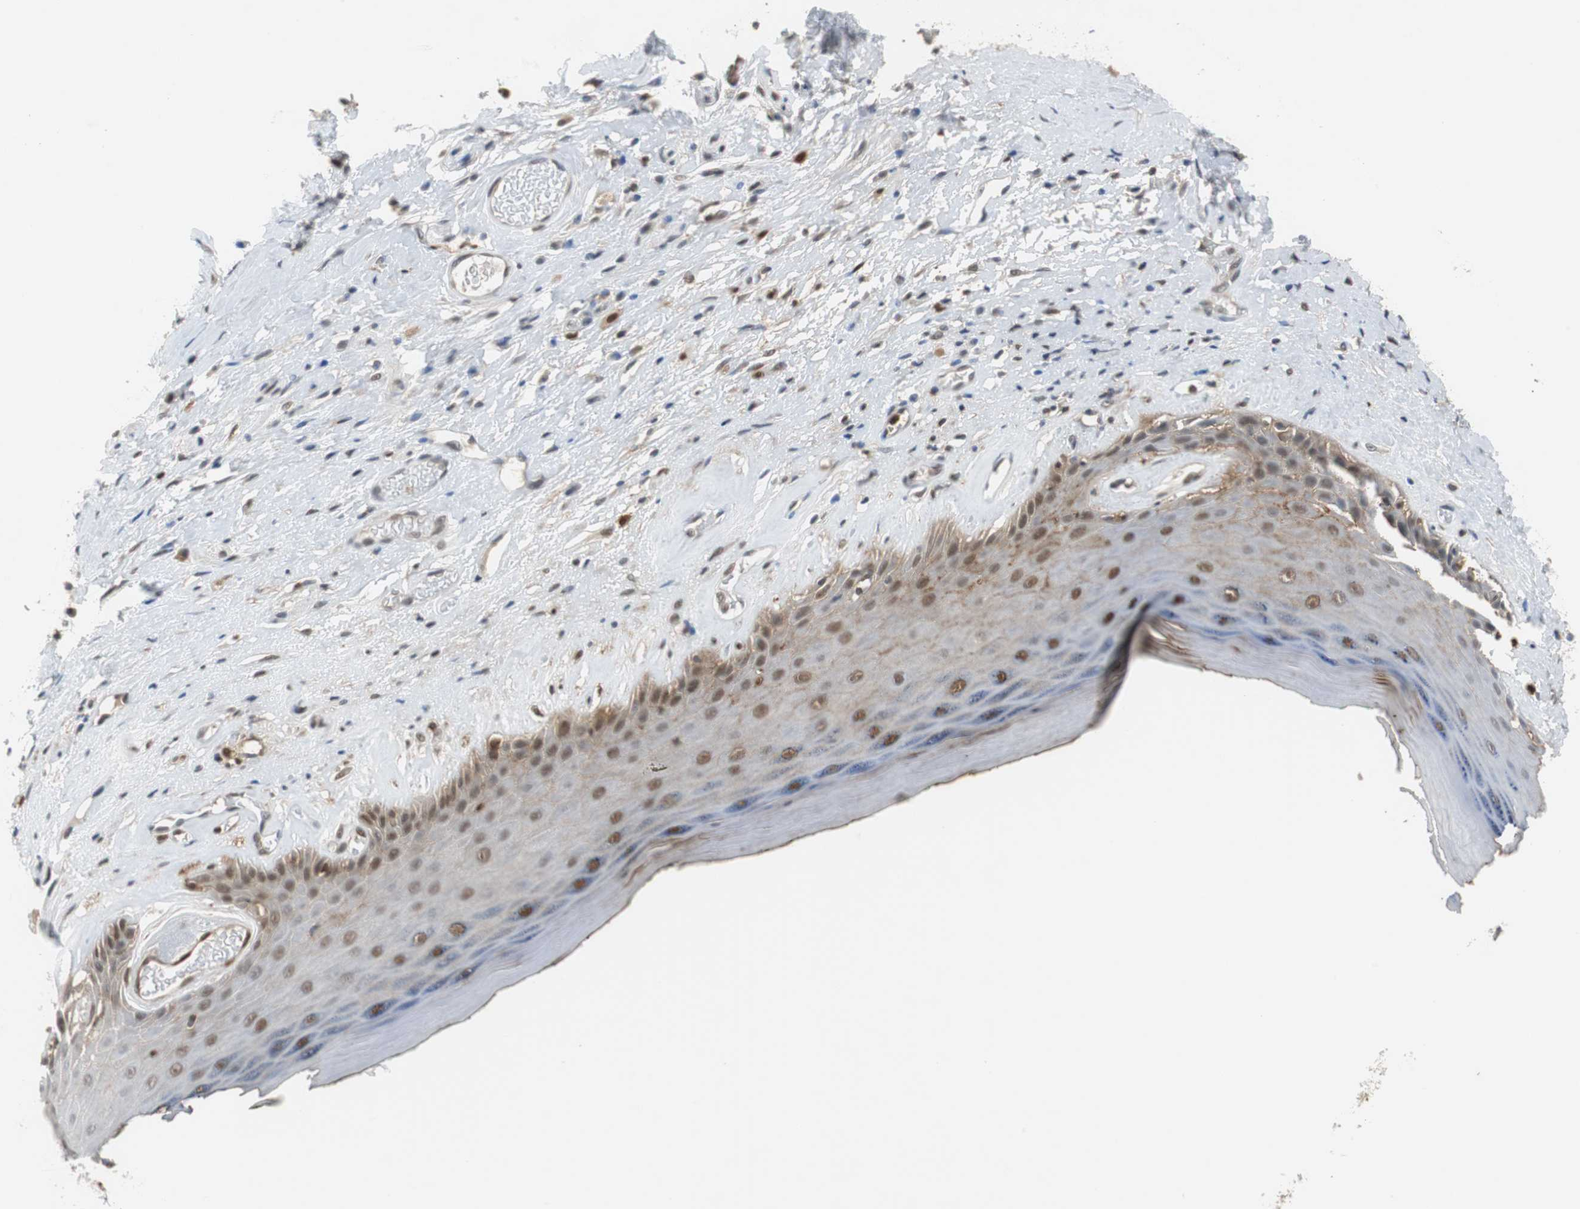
{"staining": {"intensity": "moderate", "quantity": ">75%", "location": "cytoplasmic/membranous,nuclear"}, "tissue": "skin", "cell_type": "Epidermal cells", "image_type": "normal", "snomed": [{"axis": "morphology", "description": "Normal tissue, NOS"}, {"axis": "morphology", "description": "Inflammation, NOS"}, {"axis": "topography", "description": "Vulva"}], "caption": "Protein positivity by immunohistochemistry (IHC) demonstrates moderate cytoplasmic/membranous,nuclear positivity in approximately >75% of epidermal cells in normal skin.", "gene": "SIRT1", "patient": {"sex": "female", "age": 84}}